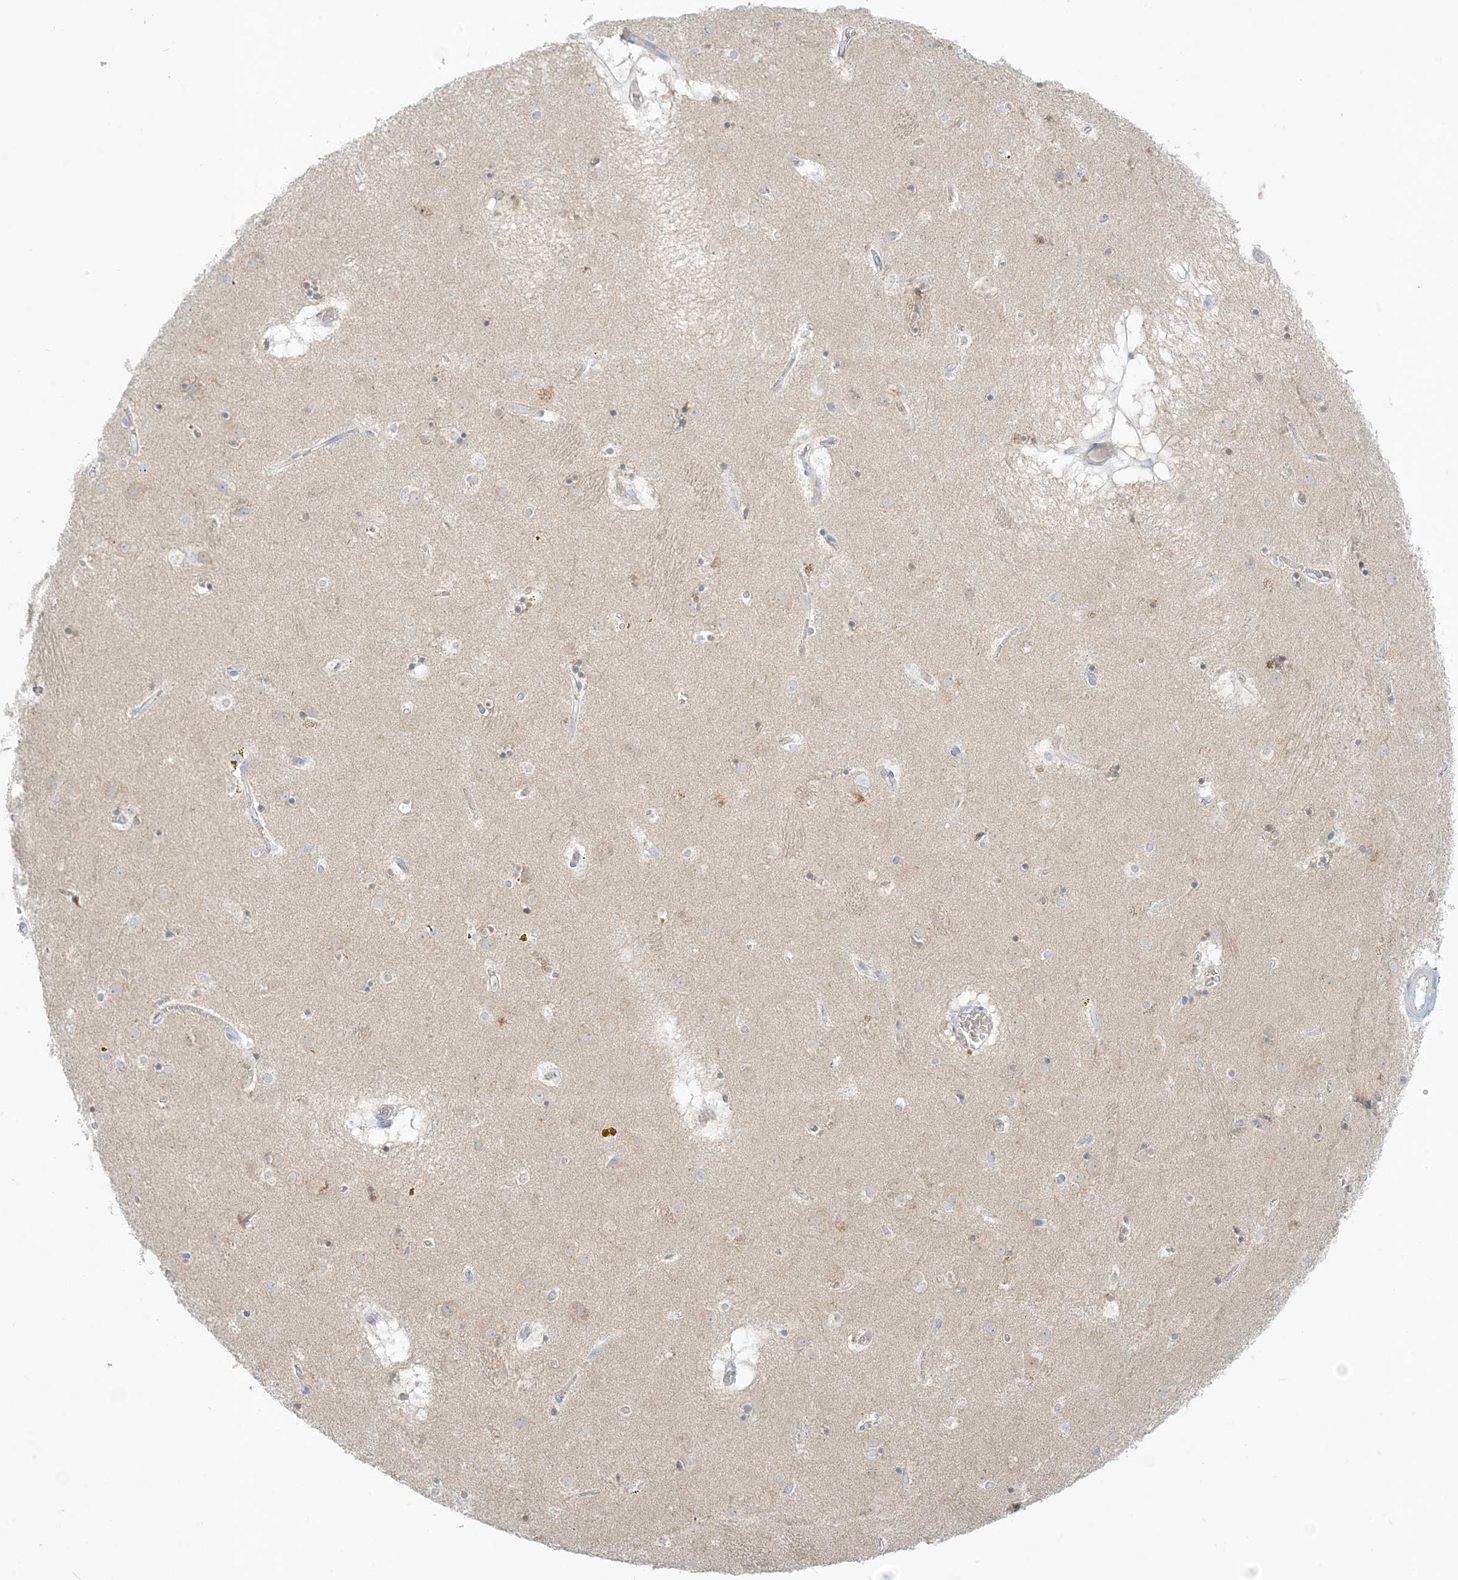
{"staining": {"intensity": "negative", "quantity": "none", "location": "none"}, "tissue": "caudate", "cell_type": "Glial cells", "image_type": "normal", "snomed": [{"axis": "morphology", "description": "Normal tissue, NOS"}, {"axis": "topography", "description": "Lateral ventricle wall"}], "caption": "Immunohistochemical staining of unremarkable caudate demonstrates no significant positivity in glial cells. (Brightfield microscopy of DAB (3,3'-diaminobenzidine) IHC at high magnification).", "gene": "XIRP2", "patient": {"sex": "male", "age": 70}}